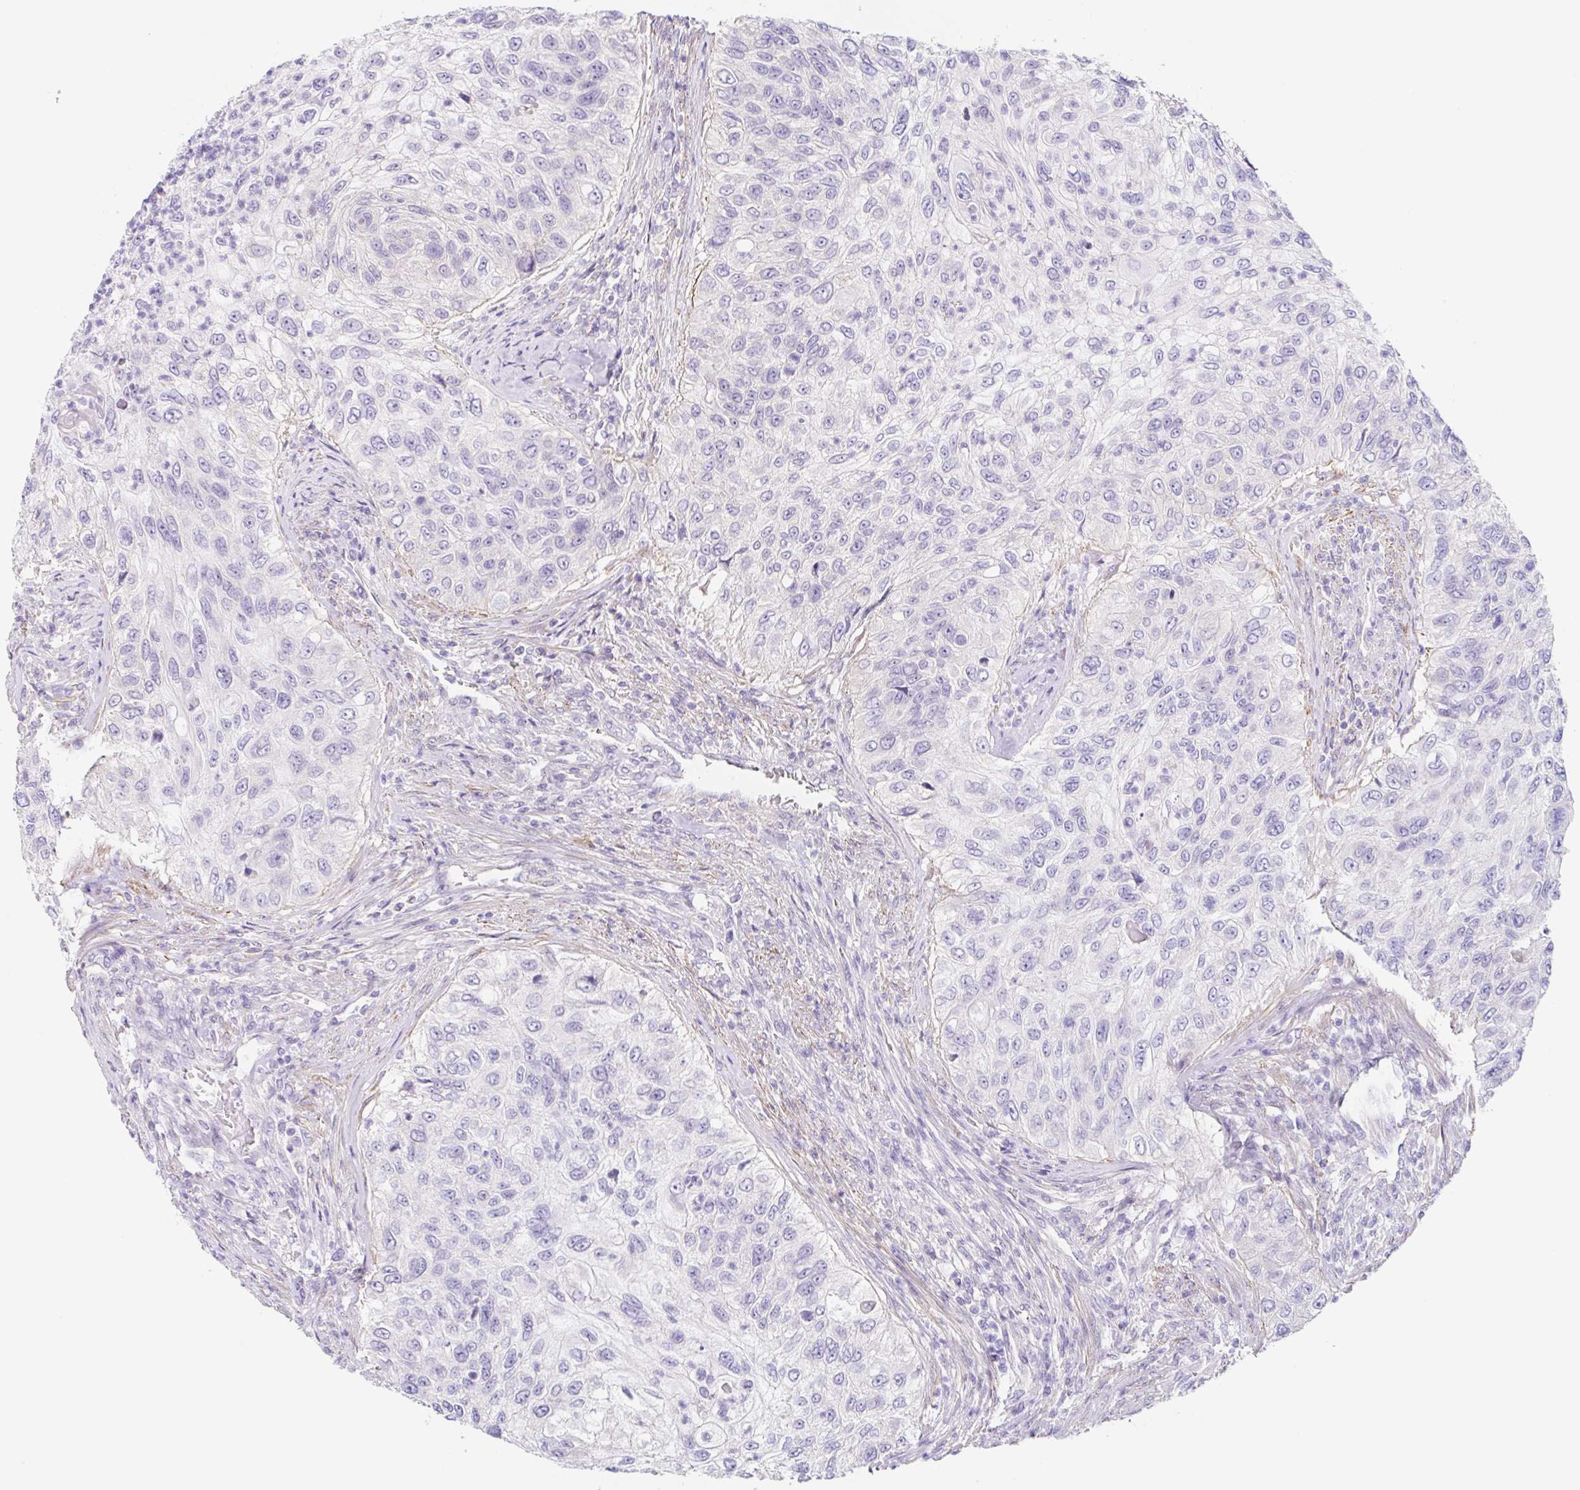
{"staining": {"intensity": "negative", "quantity": "none", "location": "none"}, "tissue": "urothelial cancer", "cell_type": "Tumor cells", "image_type": "cancer", "snomed": [{"axis": "morphology", "description": "Urothelial carcinoma, High grade"}, {"axis": "topography", "description": "Urinary bladder"}], "caption": "This is an immunohistochemistry micrograph of urothelial carcinoma (high-grade). There is no staining in tumor cells.", "gene": "DCAF17", "patient": {"sex": "female", "age": 60}}